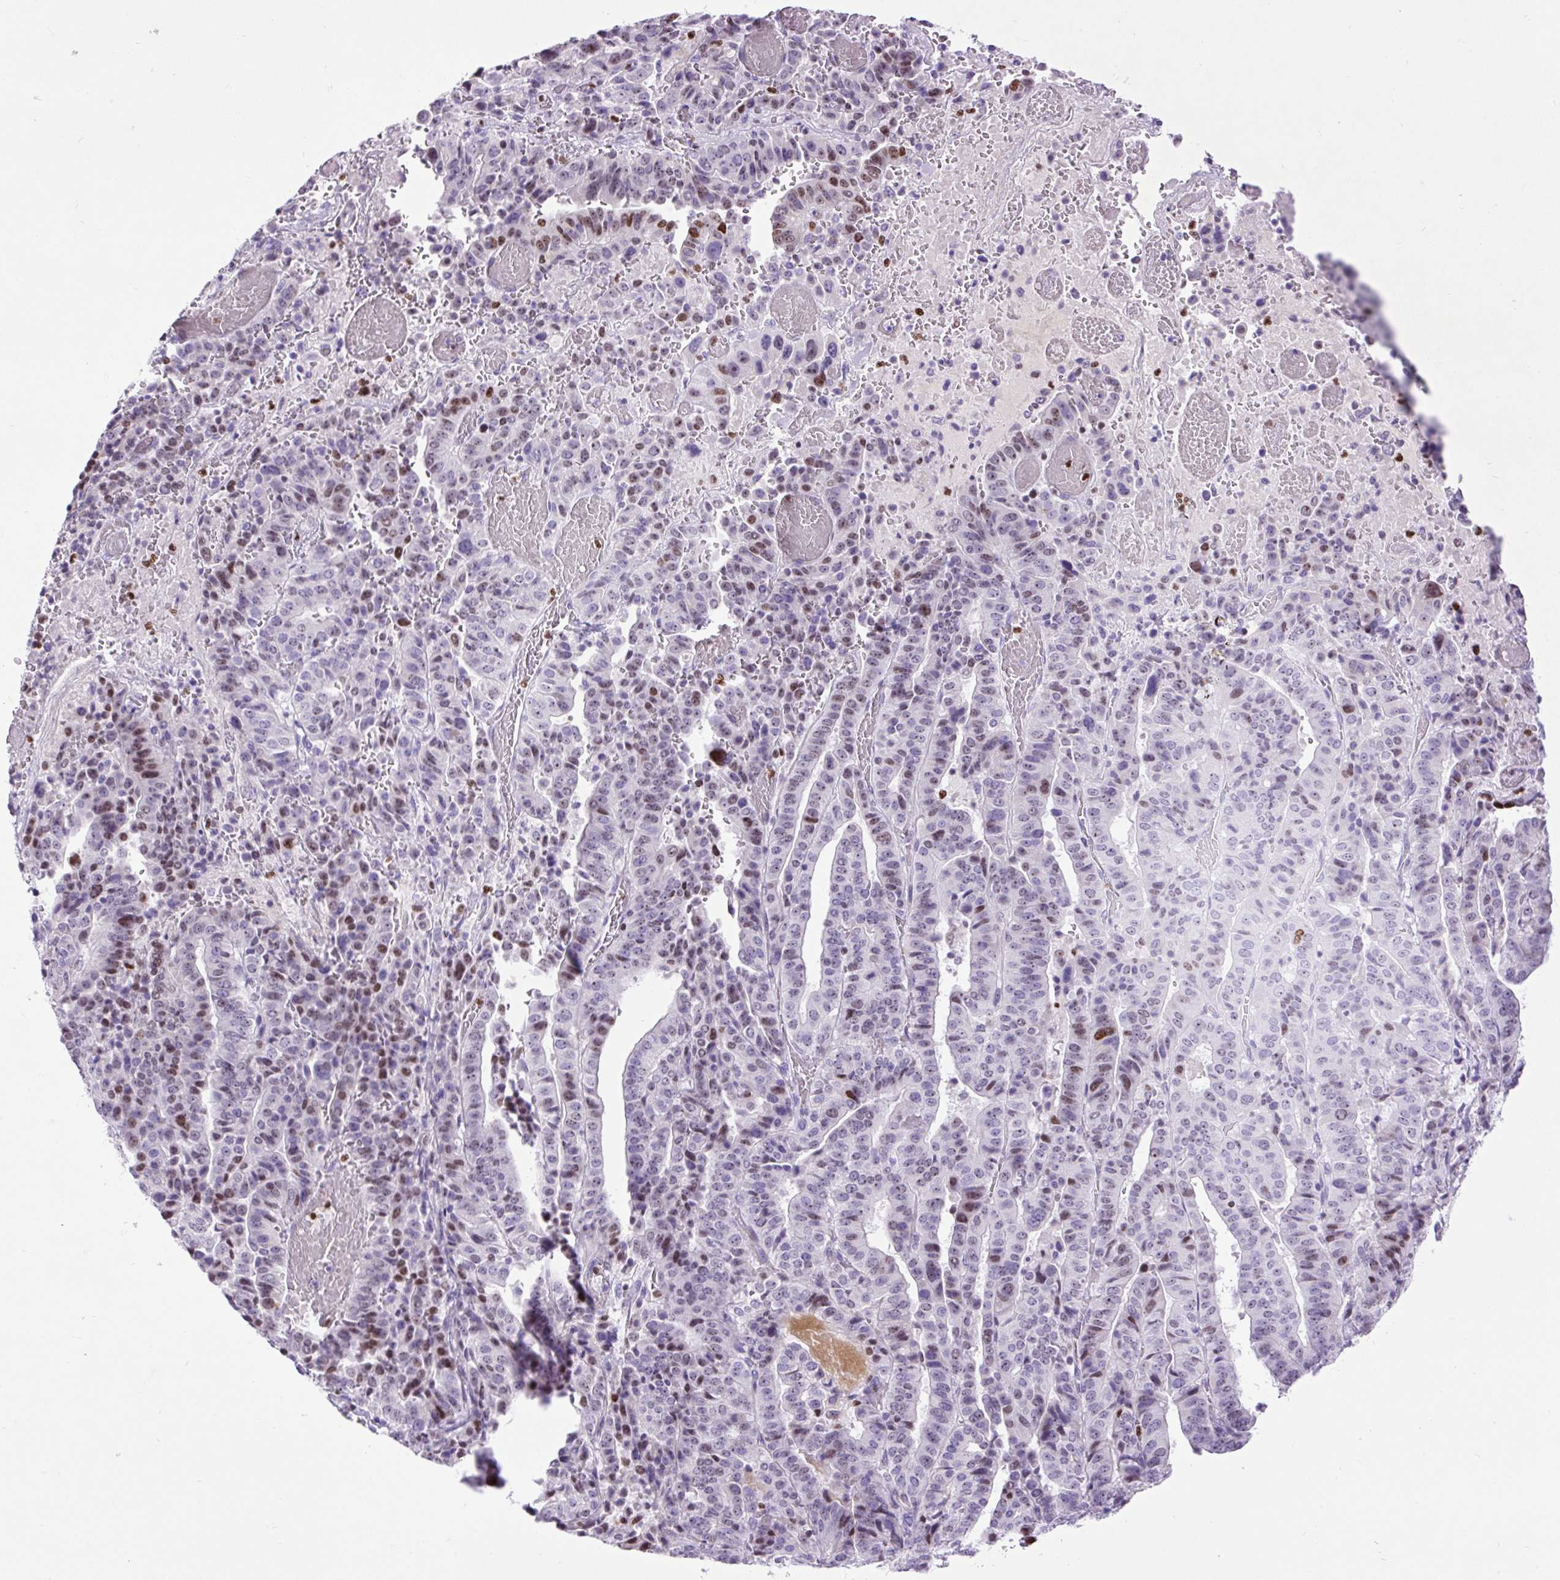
{"staining": {"intensity": "moderate", "quantity": "<25%", "location": "nuclear"}, "tissue": "stomach cancer", "cell_type": "Tumor cells", "image_type": "cancer", "snomed": [{"axis": "morphology", "description": "Adenocarcinoma, NOS"}, {"axis": "topography", "description": "Stomach"}], "caption": "DAB (3,3'-diaminobenzidine) immunohistochemical staining of human stomach cancer (adenocarcinoma) exhibits moderate nuclear protein expression in about <25% of tumor cells.", "gene": "SPC24", "patient": {"sex": "male", "age": 48}}